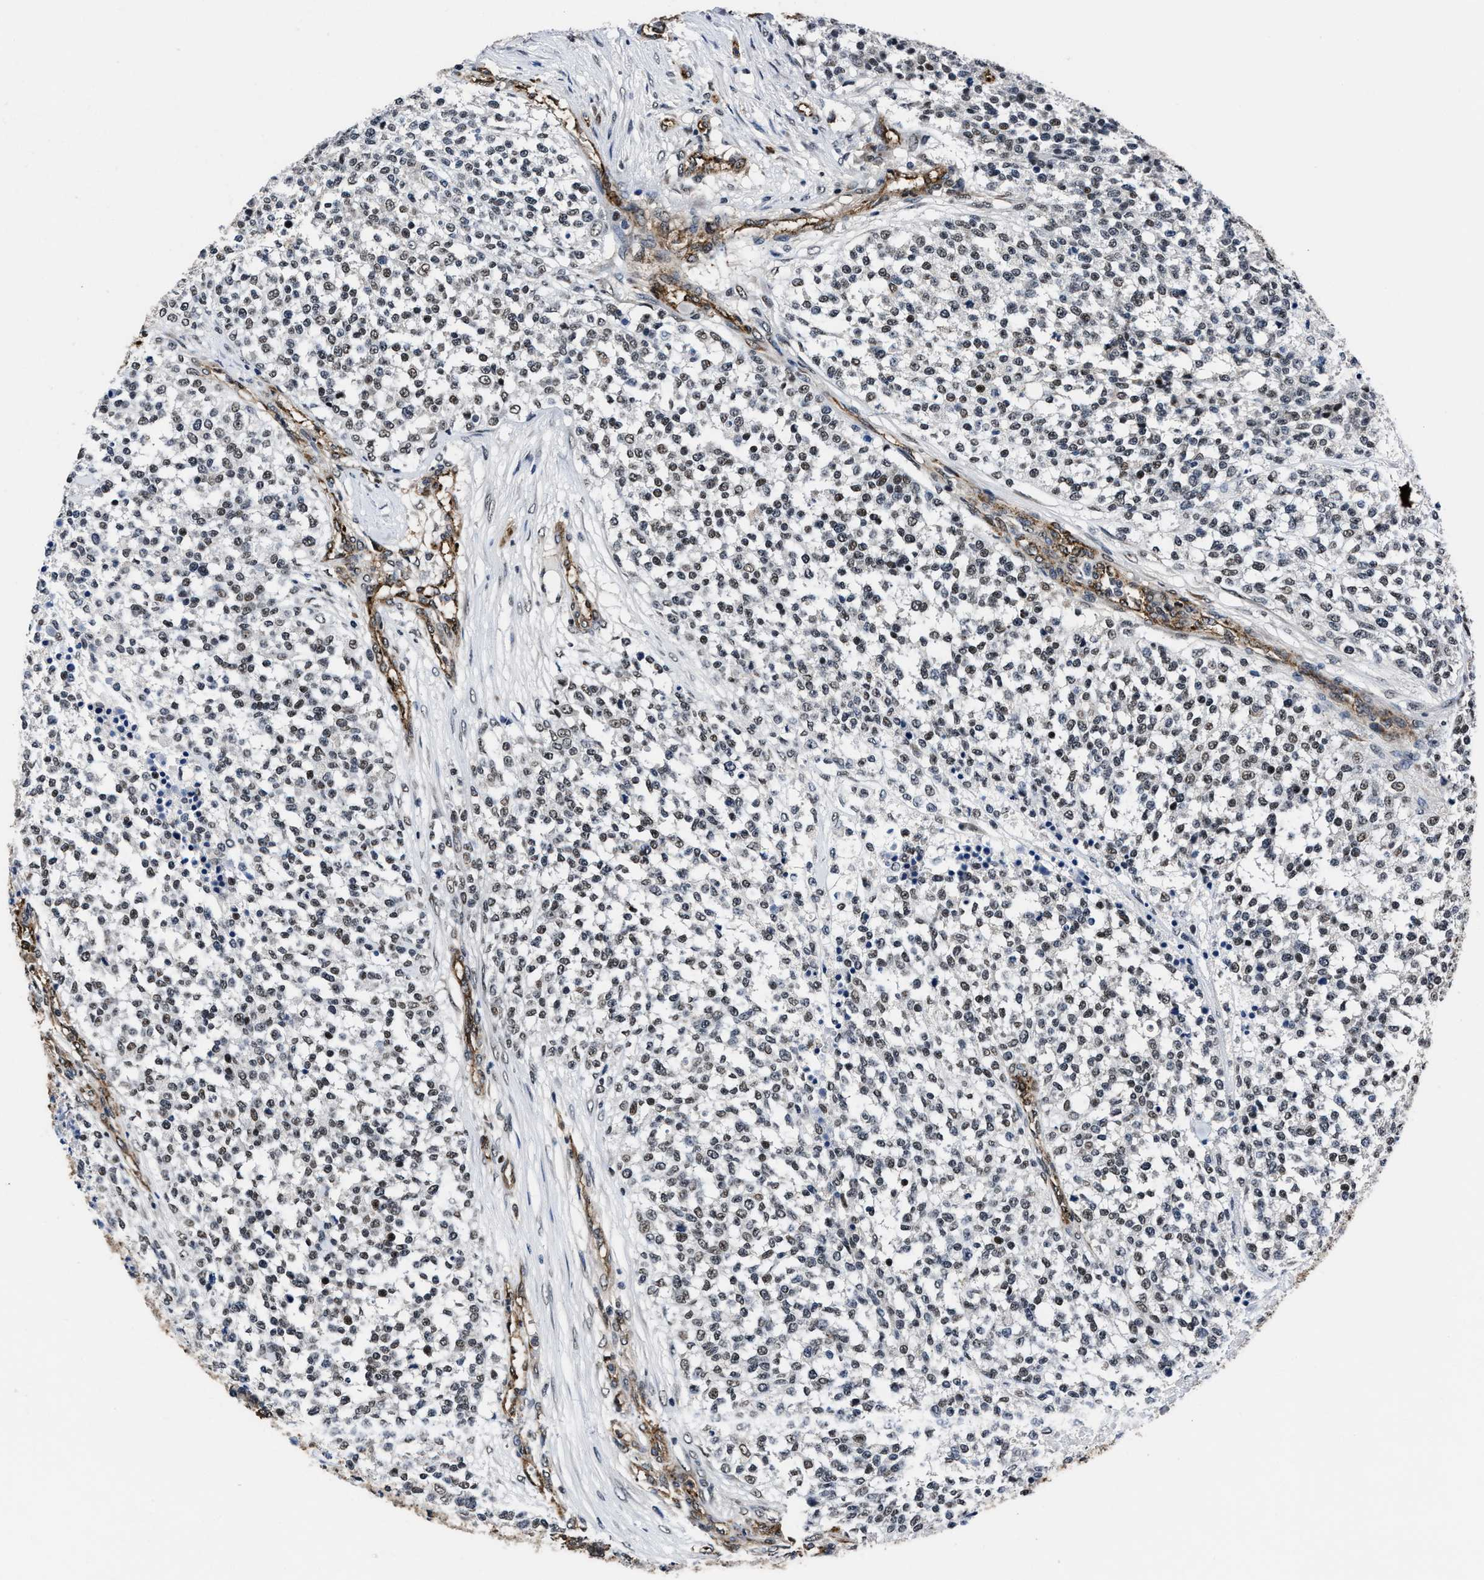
{"staining": {"intensity": "weak", "quantity": ">75%", "location": "cytoplasmic/membranous,nuclear"}, "tissue": "testis cancer", "cell_type": "Tumor cells", "image_type": "cancer", "snomed": [{"axis": "morphology", "description": "Seminoma, NOS"}, {"axis": "topography", "description": "Testis"}], "caption": "Immunohistochemistry (IHC) of testis cancer (seminoma) exhibits low levels of weak cytoplasmic/membranous and nuclear staining in about >75% of tumor cells.", "gene": "MARCKSL1", "patient": {"sex": "male", "age": 59}}